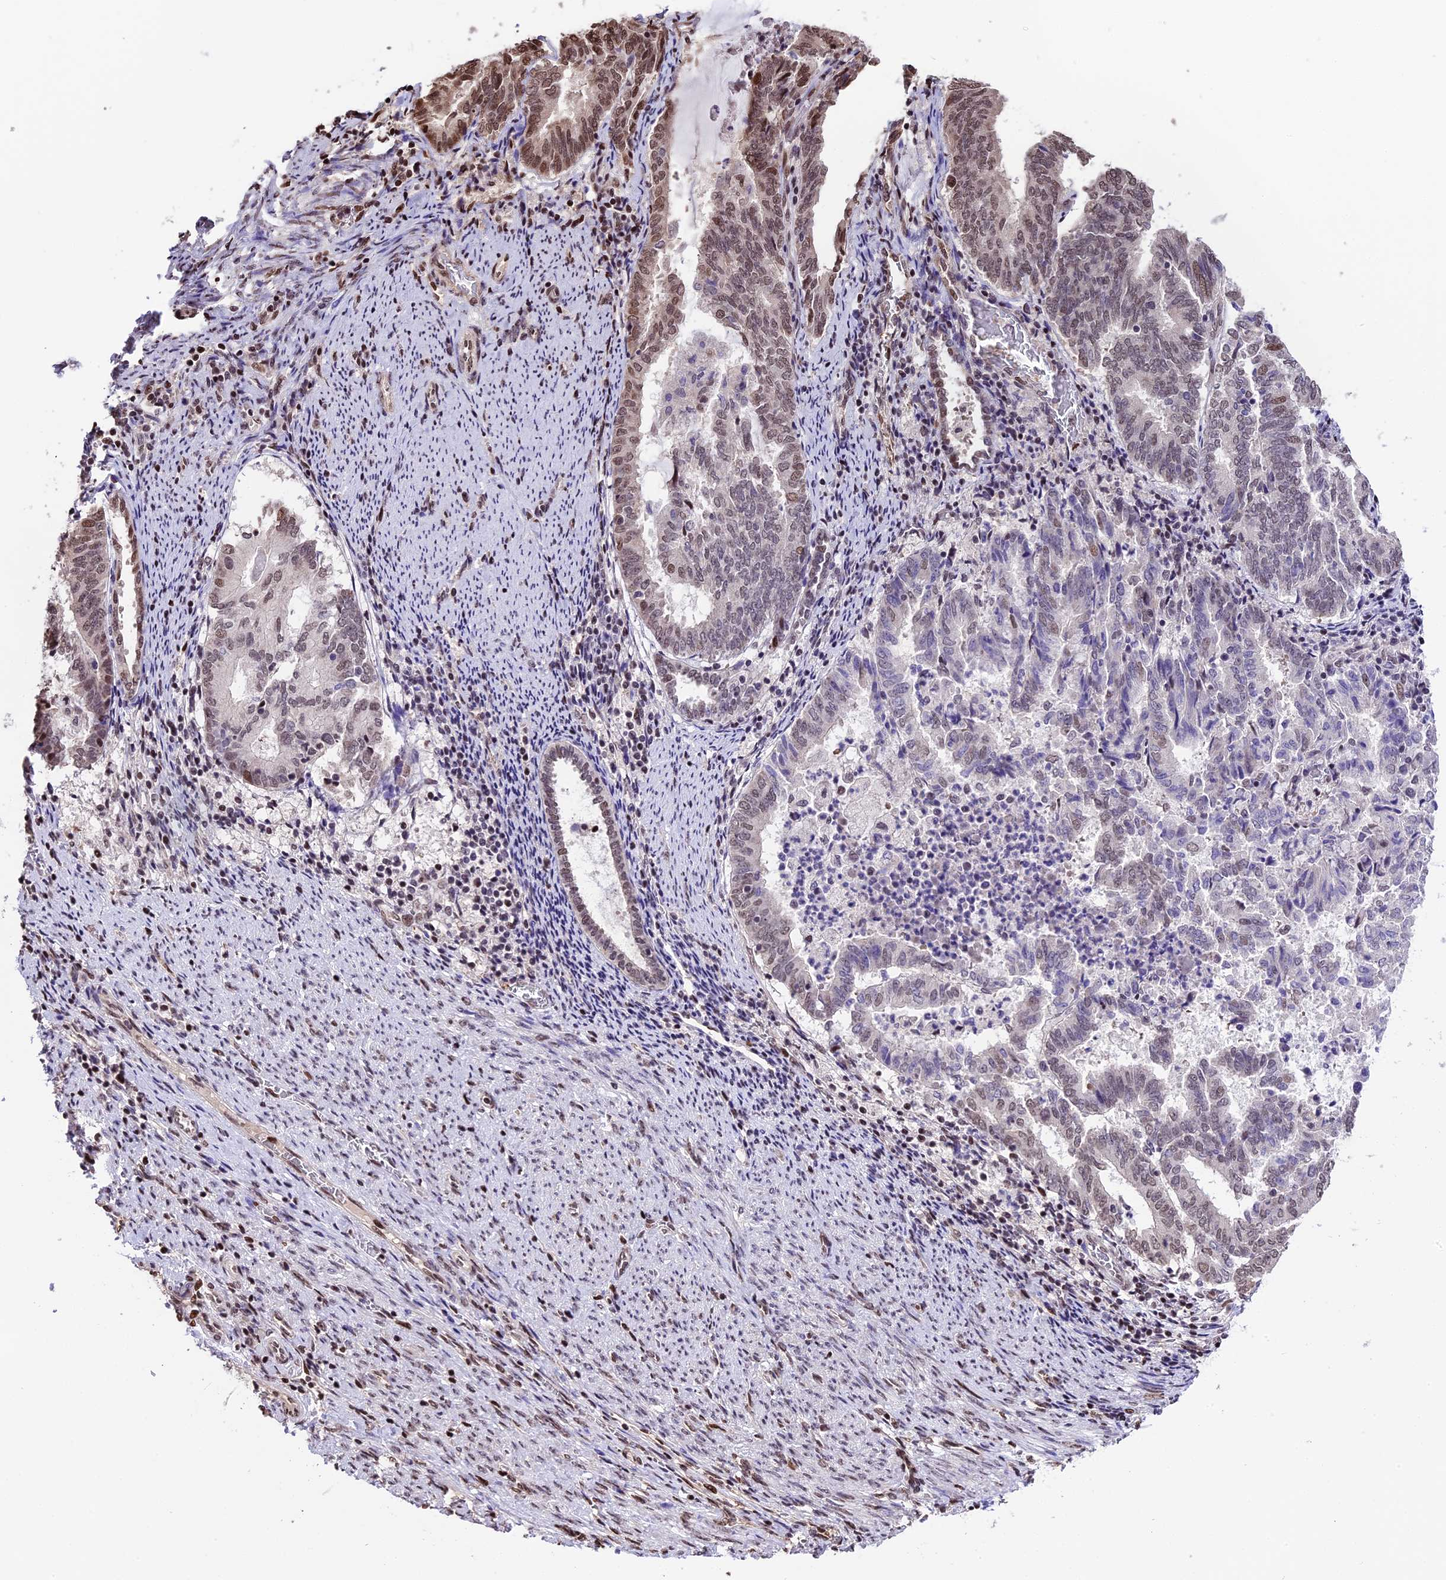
{"staining": {"intensity": "moderate", "quantity": "25%-75%", "location": "nuclear"}, "tissue": "endometrial cancer", "cell_type": "Tumor cells", "image_type": "cancer", "snomed": [{"axis": "morphology", "description": "Adenocarcinoma, NOS"}, {"axis": "topography", "description": "Endometrium"}], "caption": "Immunohistochemical staining of adenocarcinoma (endometrial) displays moderate nuclear protein expression in approximately 25%-75% of tumor cells.", "gene": "POLR3E", "patient": {"sex": "female", "age": 80}}